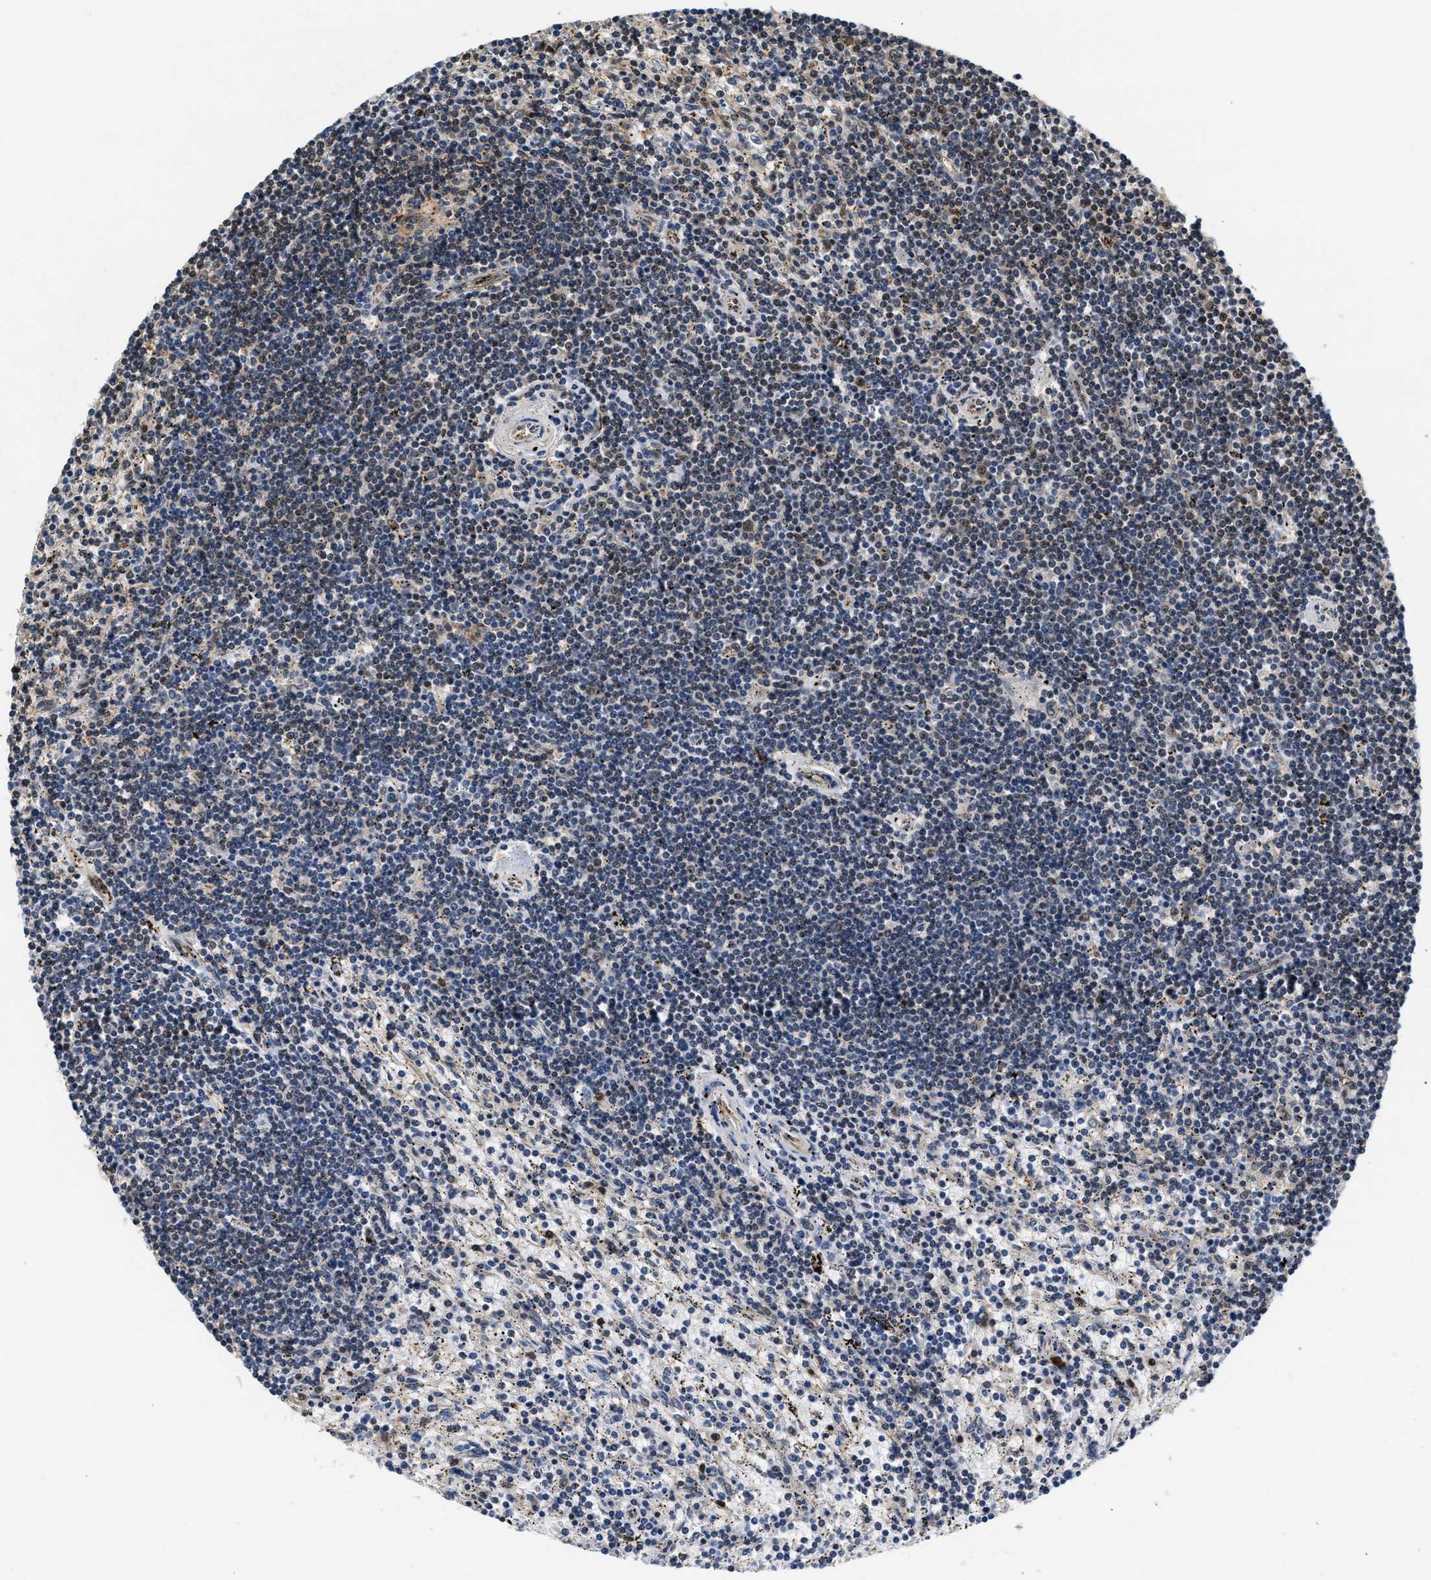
{"staining": {"intensity": "weak", "quantity": "<25%", "location": "nuclear"}, "tissue": "lymphoma", "cell_type": "Tumor cells", "image_type": "cancer", "snomed": [{"axis": "morphology", "description": "Malignant lymphoma, non-Hodgkin's type, Low grade"}, {"axis": "topography", "description": "Spleen"}], "caption": "Protein analysis of lymphoma demonstrates no significant expression in tumor cells.", "gene": "TUT7", "patient": {"sex": "male", "age": 76}}